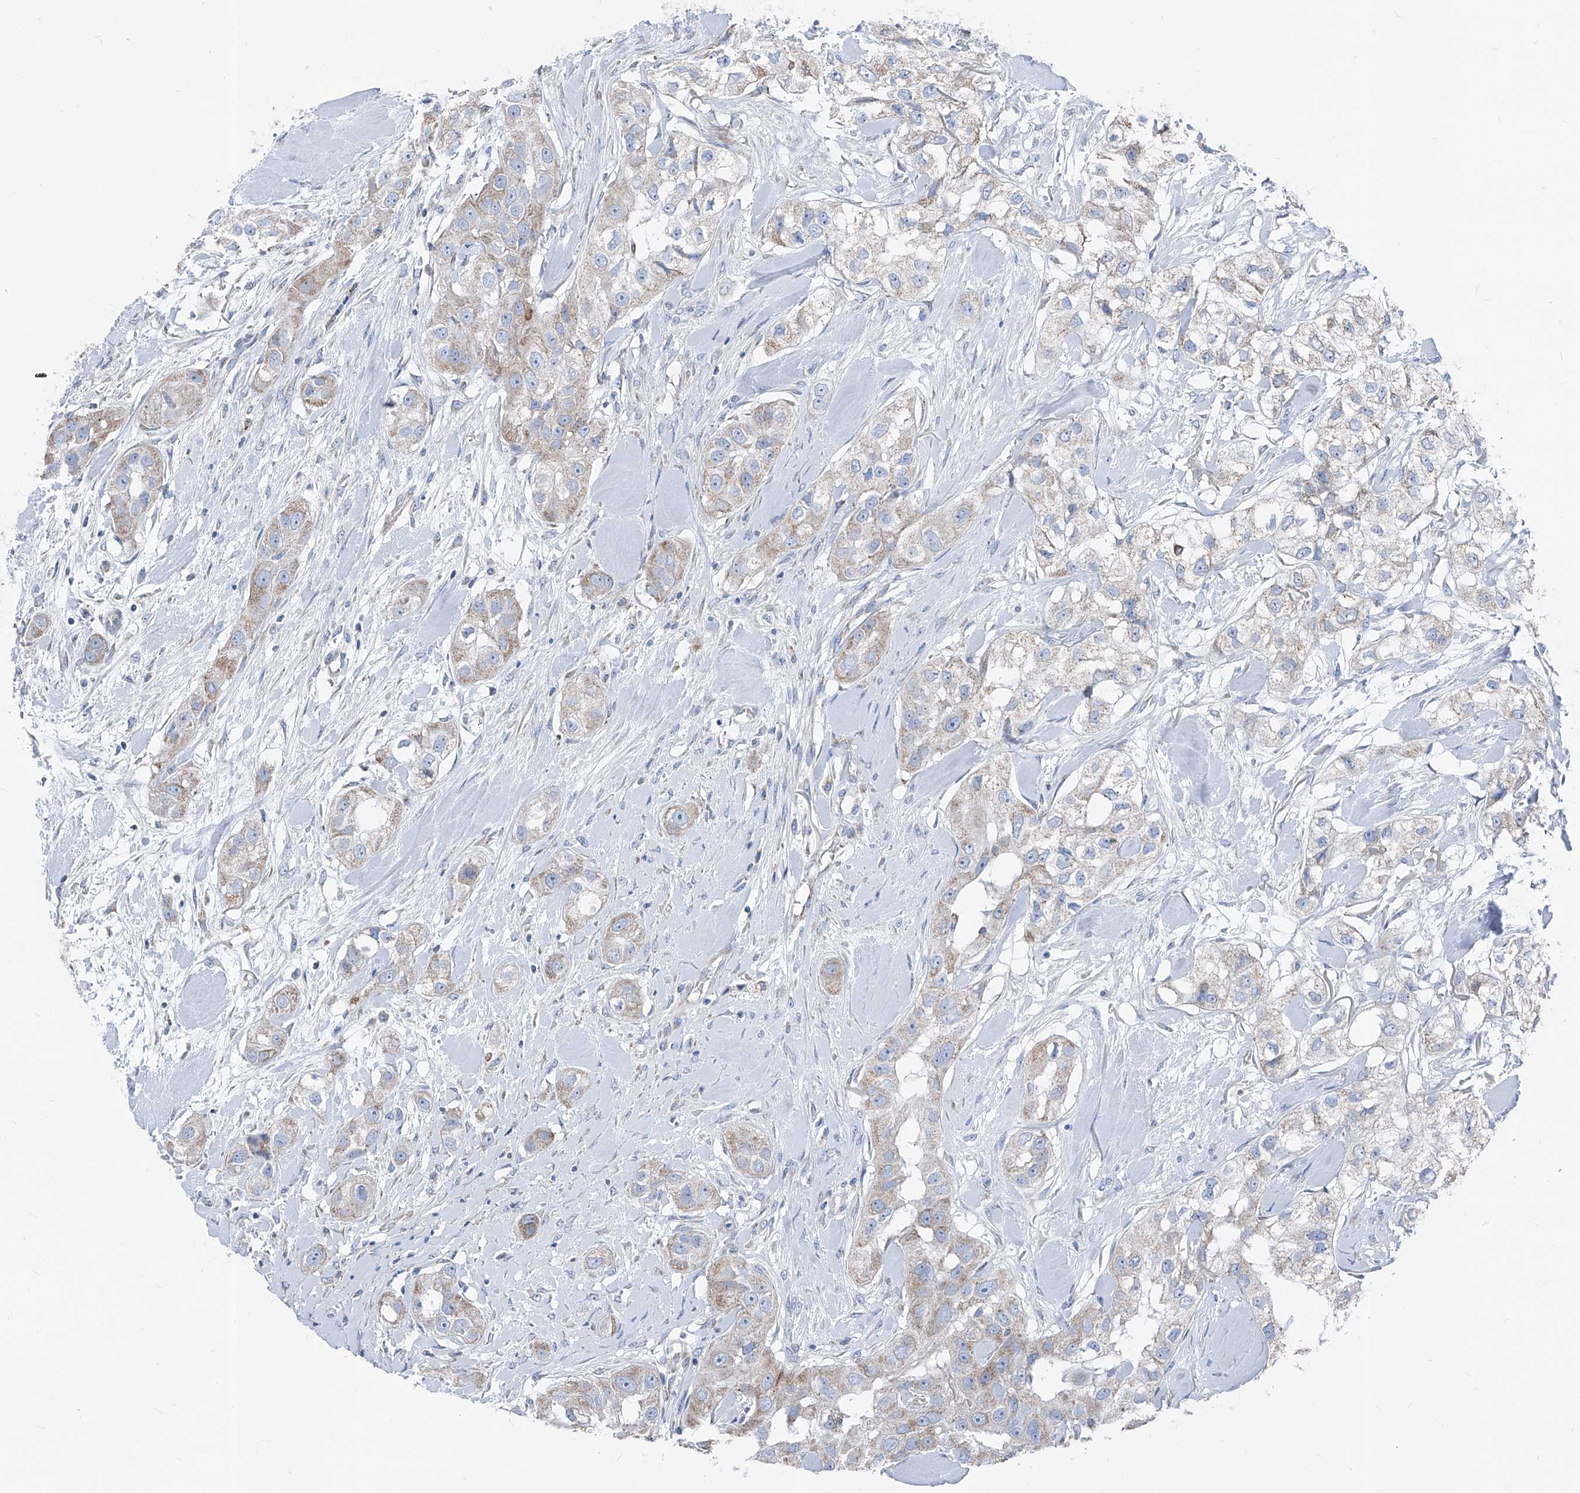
{"staining": {"intensity": "weak", "quantity": "<25%", "location": "cytoplasmic/membranous"}, "tissue": "head and neck cancer", "cell_type": "Tumor cells", "image_type": "cancer", "snomed": [{"axis": "morphology", "description": "Normal tissue, NOS"}, {"axis": "morphology", "description": "Squamous cell carcinoma, NOS"}, {"axis": "topography", "description": "Skeletal muscle"}, {"axis": "topography", "description": "Head-Neck"}], "caption": "High power microscopy image of an IHC photomicrograph of squamous cell carcinoma (head and neck), revealing no significant expression in tumor cells. The staining was performed using DAB to visualize the protein expression in brown, while the nuclei were stained in blue with hematoxylin (Magnification: 20x).", "gene": "AGPS", "patient": {"sex": "male", "age": 51}}